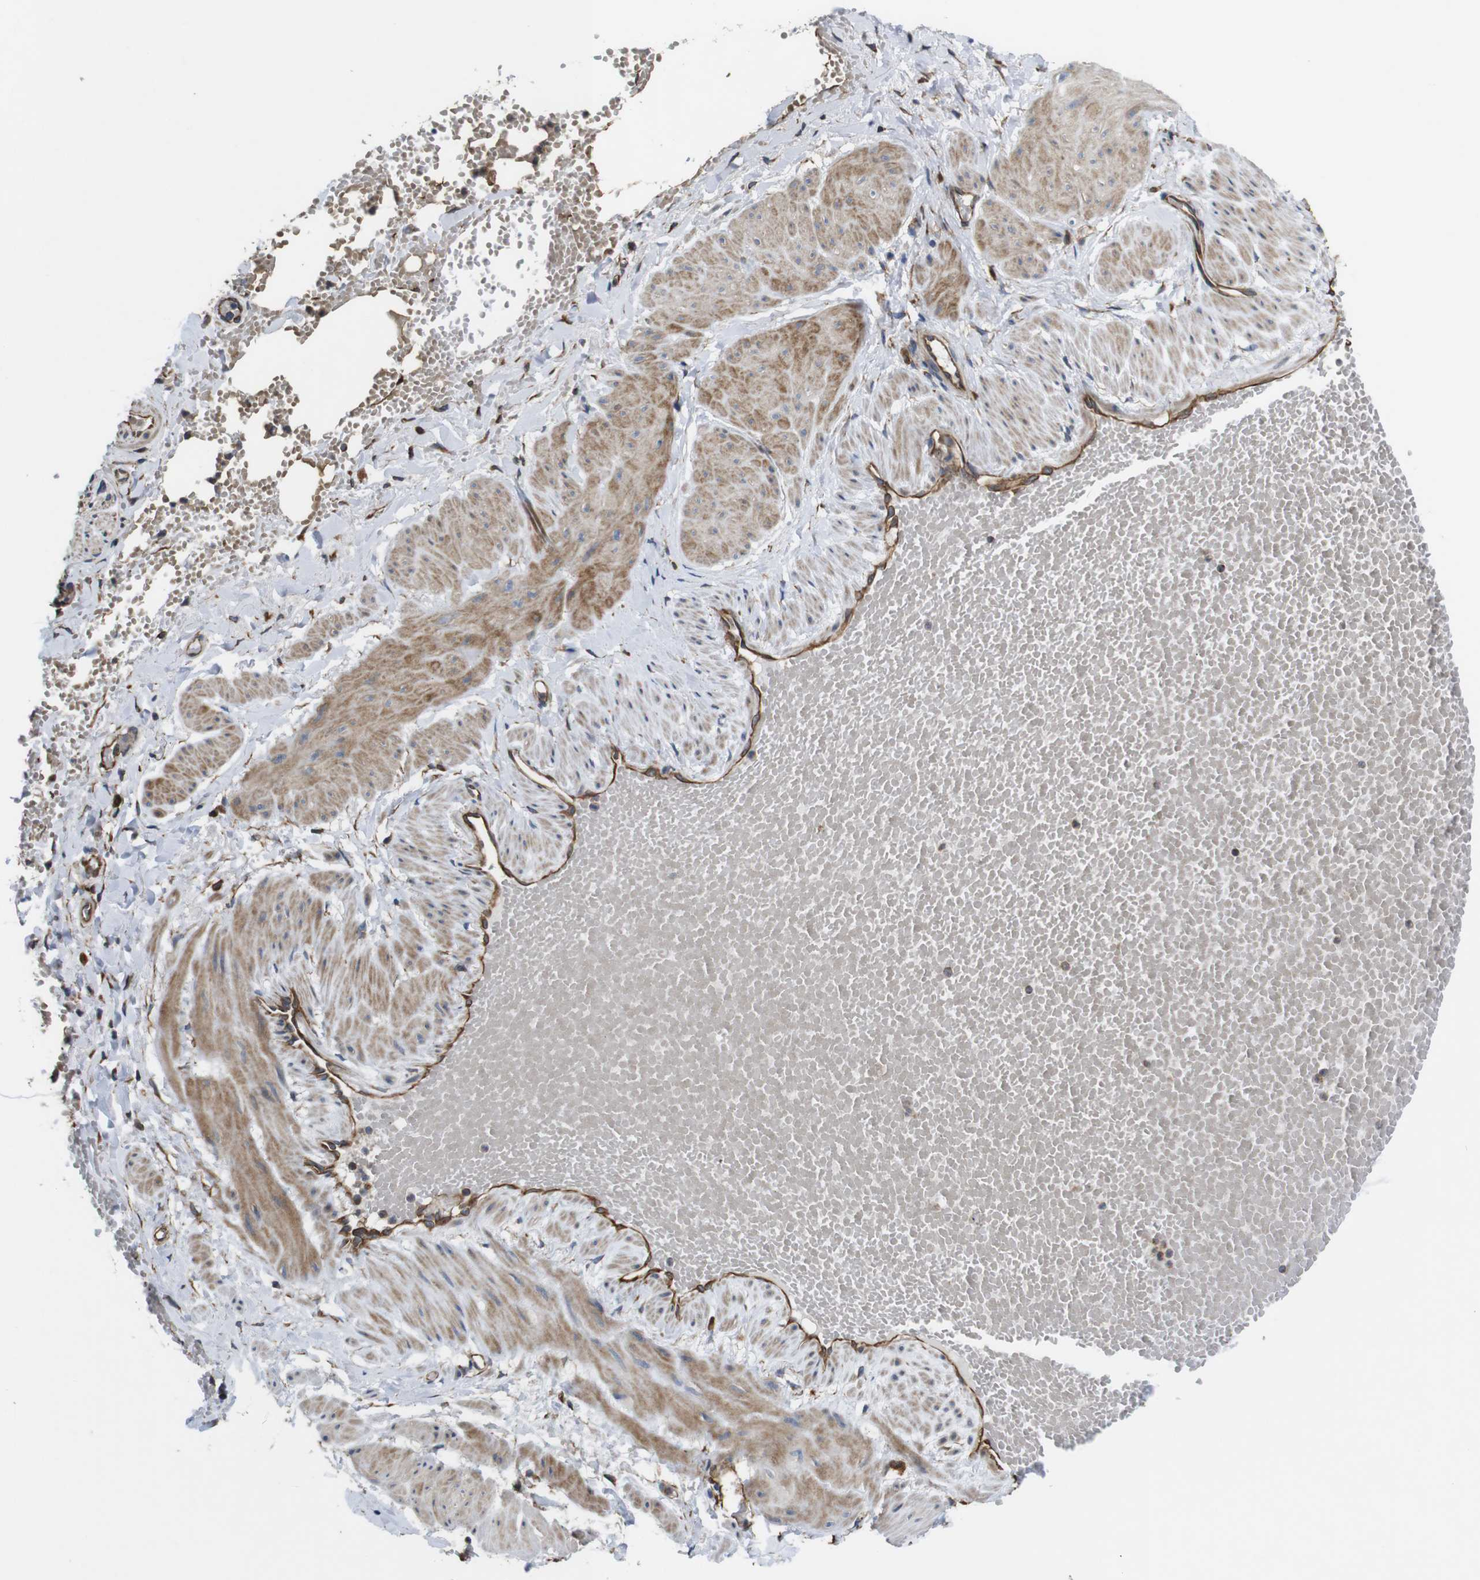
{"staining": {"intensity": "weak", "quantity": ">75%", "location": "cytoplasmic/membranous"}, "tissue": "adipose tissue", "cell_type": "Adipocytes", "image_type": "normal", "snomed": [{"axis": "morphology", "description": "Normal tissue, NOS"}, {"axis": "topography", "description": "Soft tissue"}, {"axis": "topography", "description": "Vascular tissue"}], "caption": "Adipocytes show low levels of weak cytoplasmic/membranous staining in approximately >75% of cells in unremarkable adipose tissue. The protein of interest is stained brown, and the nuclei are stained in blue (DAB IHC with brightfield microscopy, high magnification).", "gene": "POMK", "patient": {"sex": "female", "age": 35}}